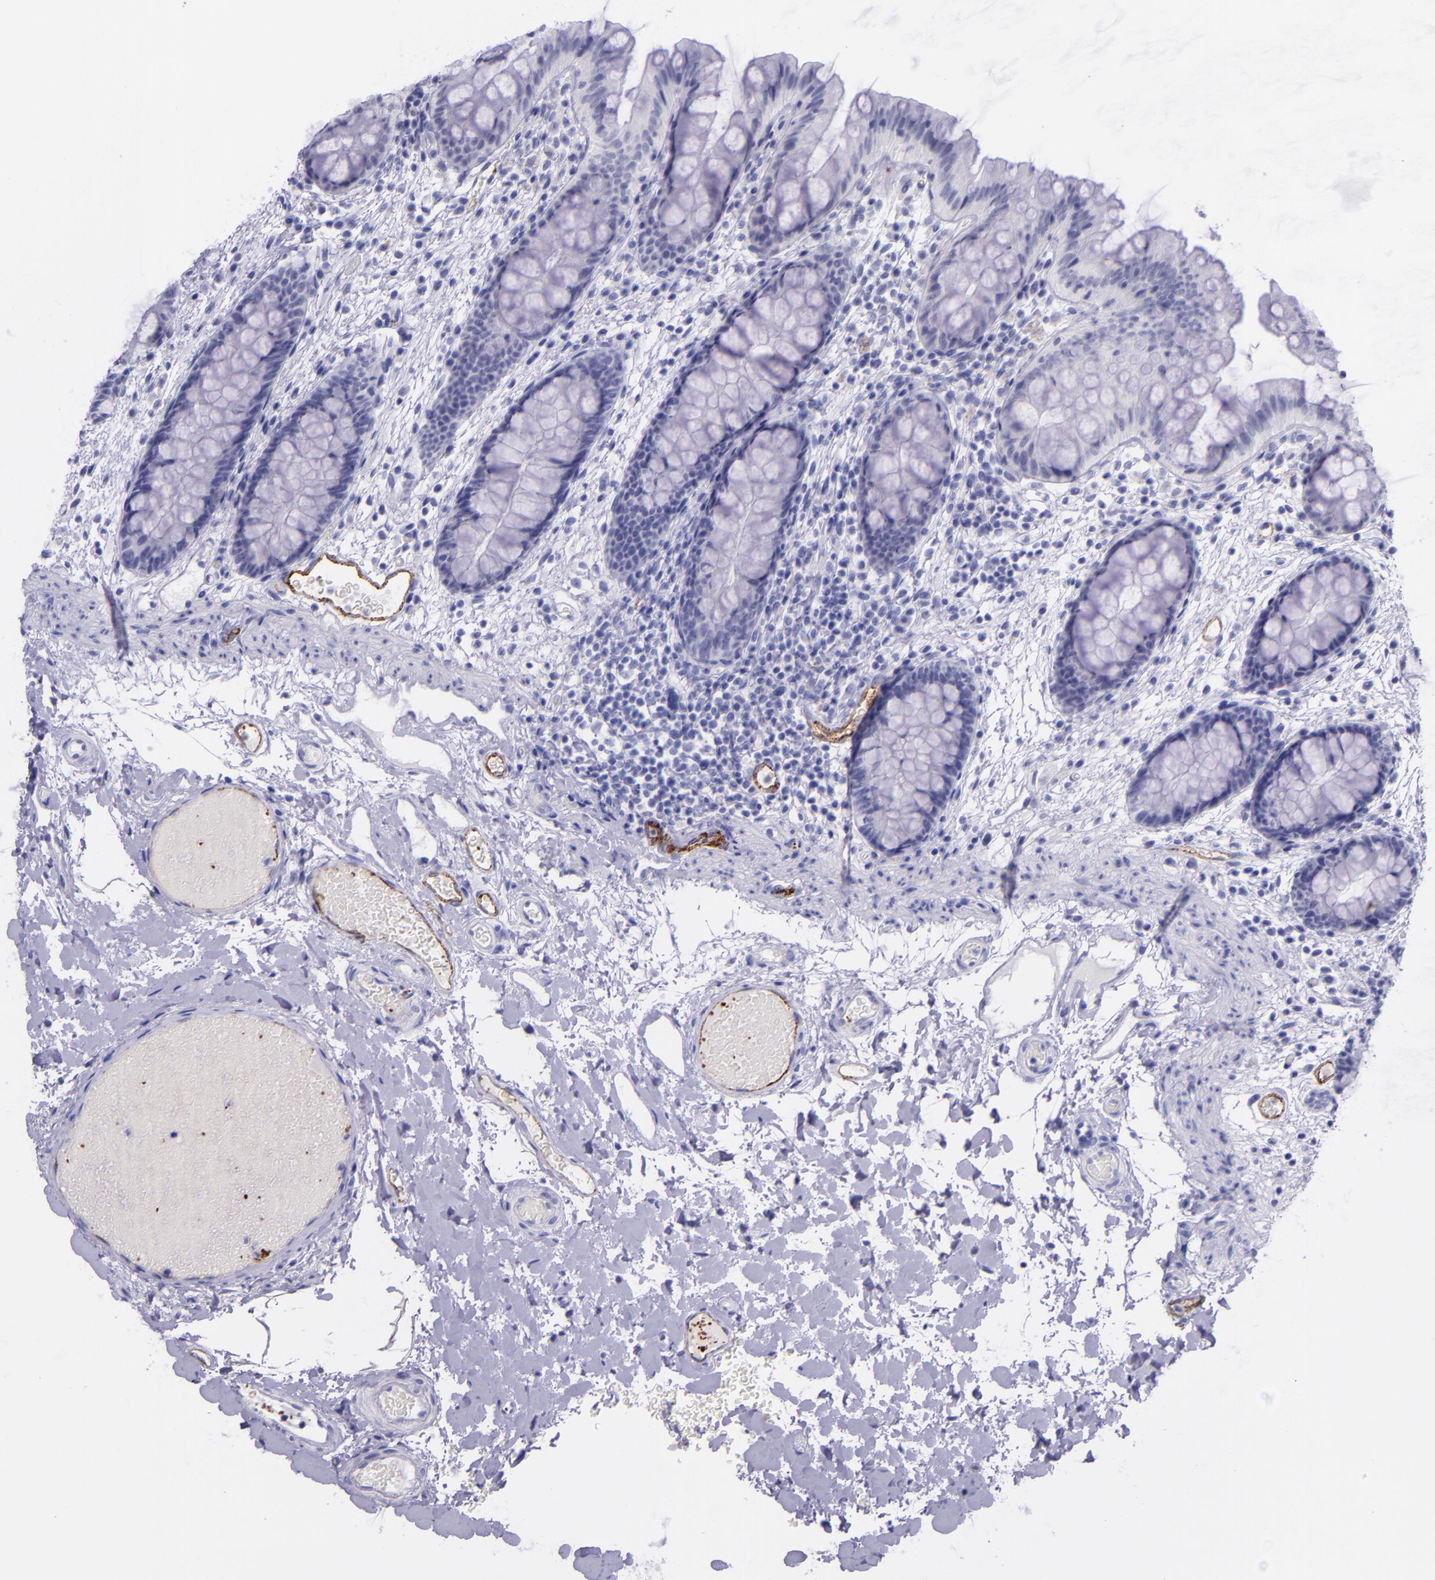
{"staining": {"intensity": "moderate", "quantity": "25%-75%", "location": "cytoplasmic/membranous"}, "tissue": "colon", "cell_type": "Endothelial cells", "image_type": "normal", "snomed": [{"axis": "morphology", "description": "Normal tissue, NOS"}, {"axis": "topography", "description": "Smooth muscle"}, {"axis": "topography", "description": "Colon"}], "caption": "Human colon stained for a protein (brown) shows moderate cytoplasmic/membranous positive expression in approximately 25%-75% of endothelial cells.", "gene": "SELE", "patient": {"sex": "male", "age": 67}}